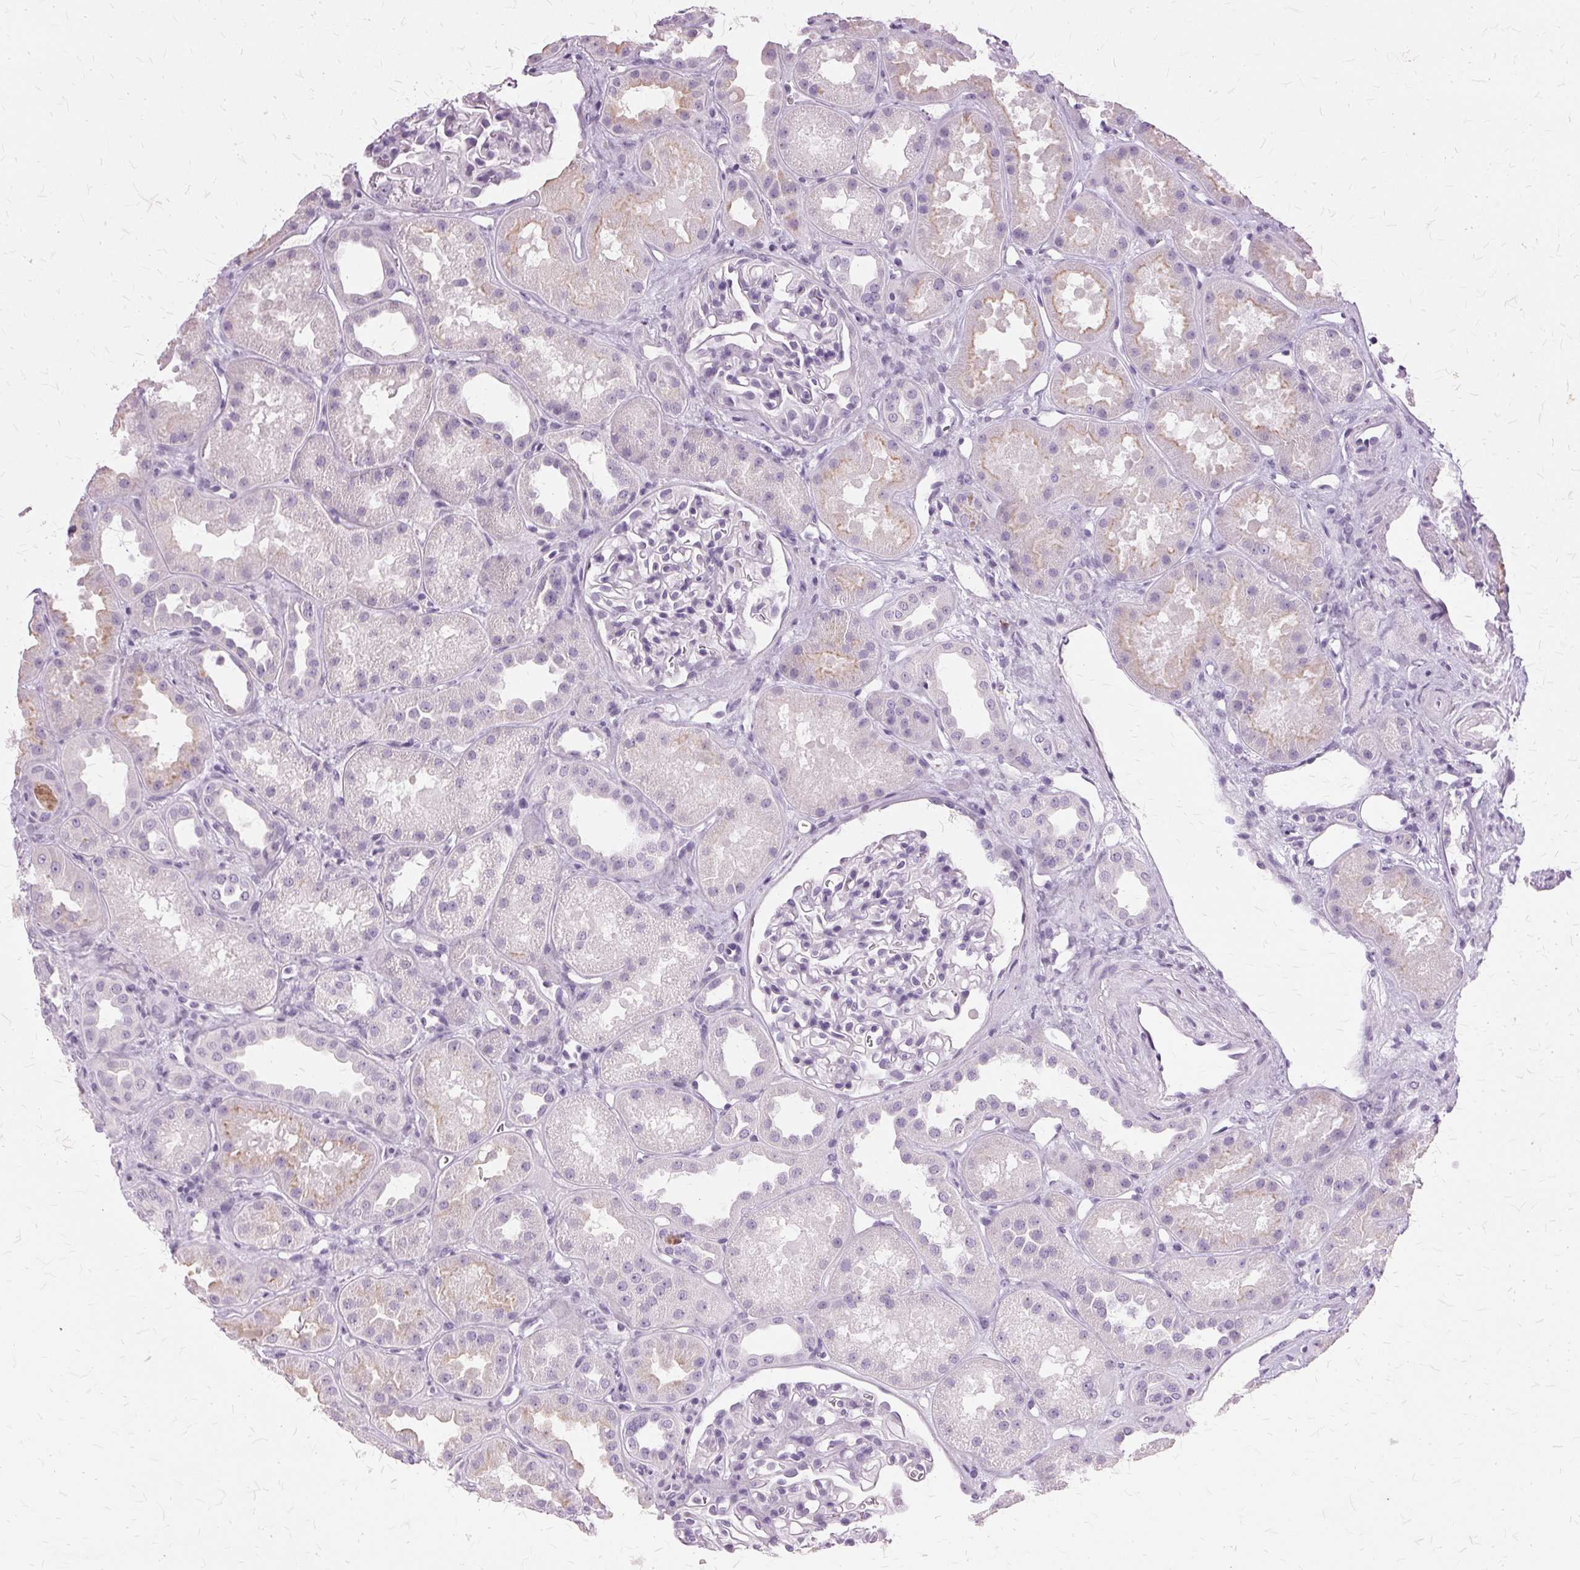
{"staining": {"intensity": "negative", "quantity": "none", "location": "none"}, "tissue": "kidney", "cell_type": "Cells in glomeruli", "image_type": "normal", "snomed": [{"axis": "morphology", "description": "Normal tissue, NOS"}, {"axis": "topography", "description": "Kidney"}], "caption": "Immunohistochemistry image of normal kidney stained for a protein (brown), which reveals no expression in cells in glomeruli.", "gene": "SLC45A3", "patient": {"sex": "male", "age": 61}}